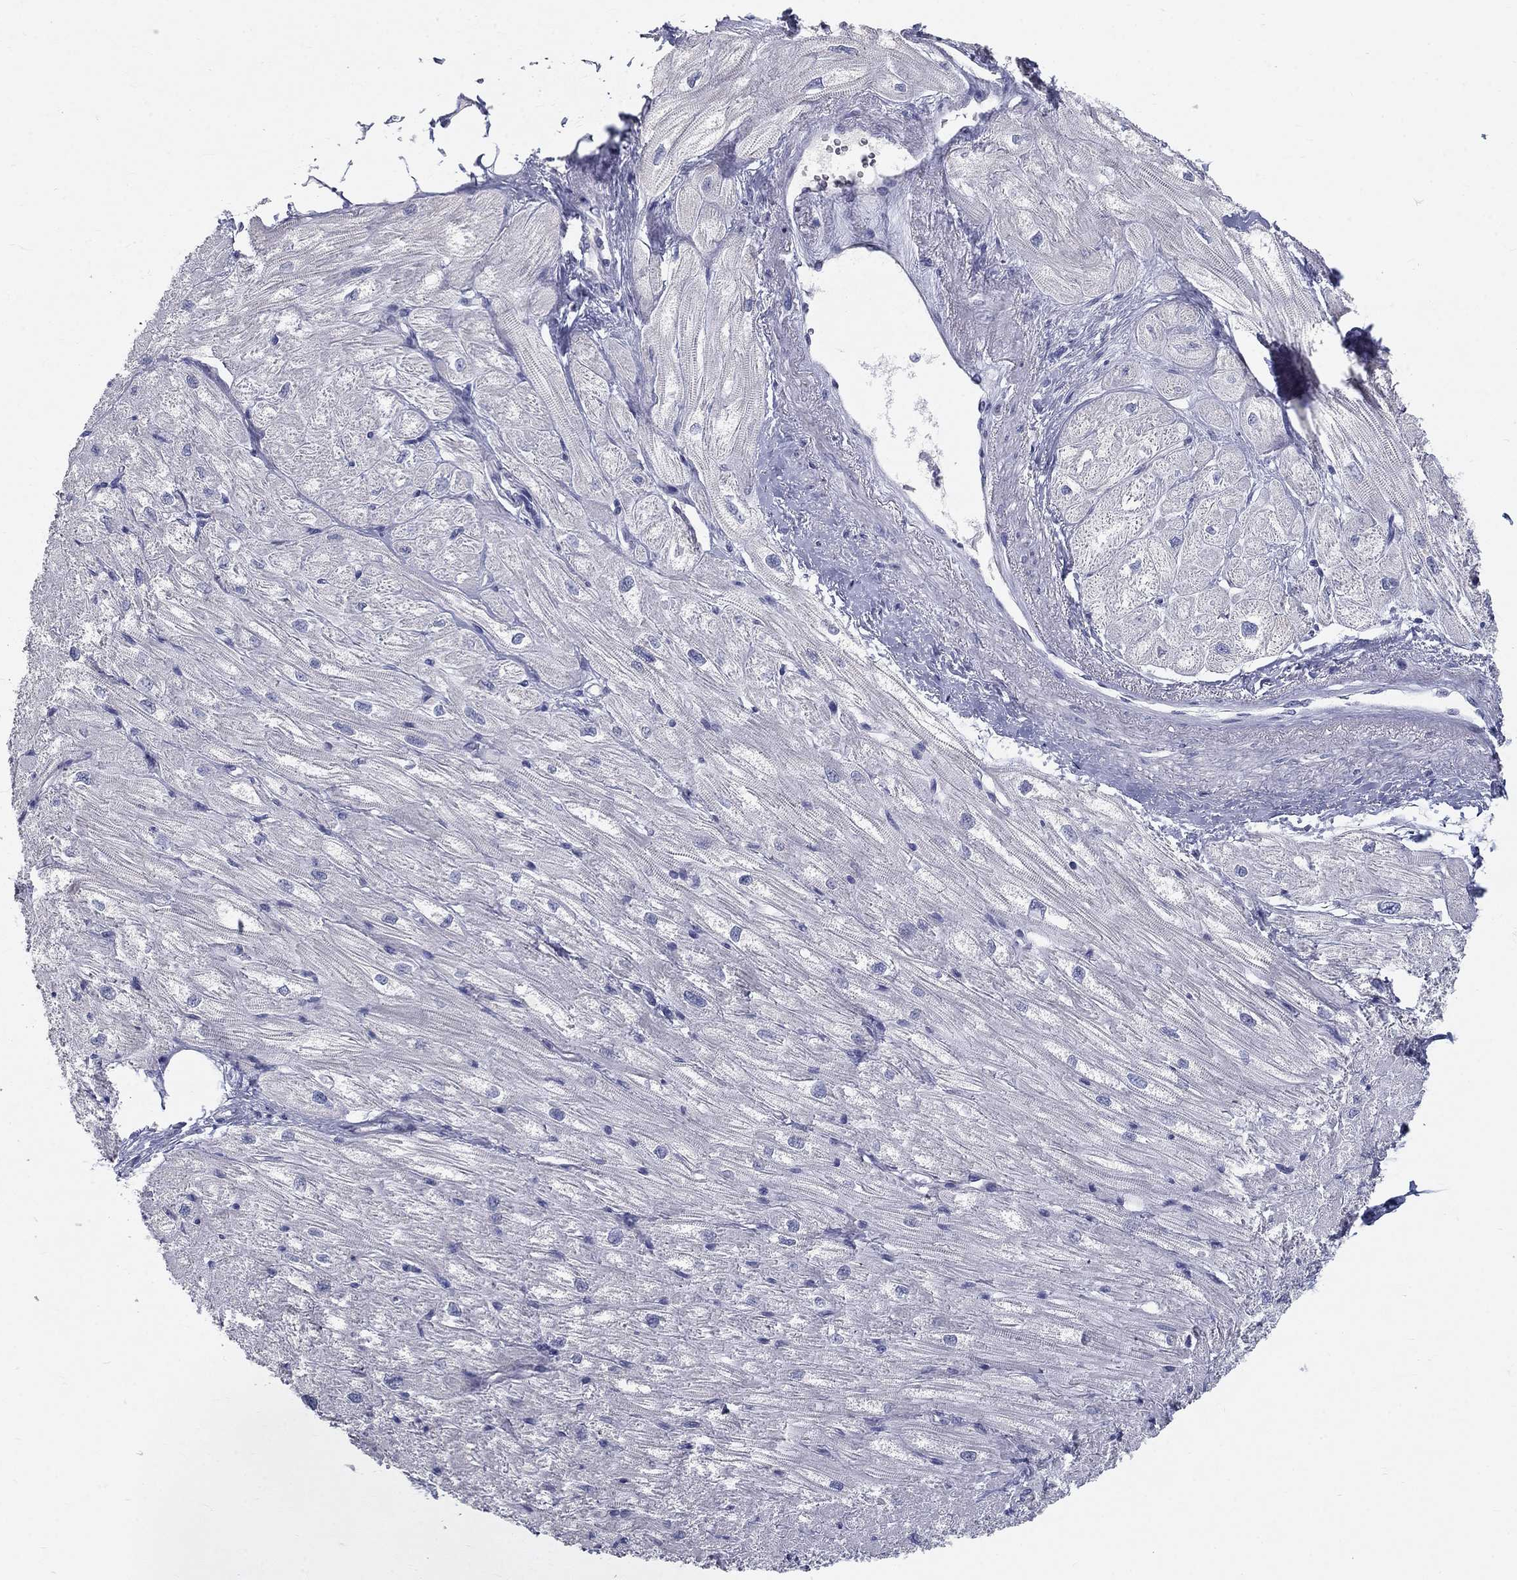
{"staining": {"intensity": "negative", "quantity": "none", "location": "none"}, "tissue": "heart muscle", "cell_type": "Cardiomyocytes", "image_type": "normal", "snomed": [{"axis": "morphology", "description": "Normal tissue, NOS"}, {"axis": "topography", "description": "Heart"}], "caption": "This is an IHC micrograph of unremarkable human heart muscle. There is no staining in cardiomyocytes.", "gene": "PTH1R", "patient": {"sex": "male", "age": 57}}